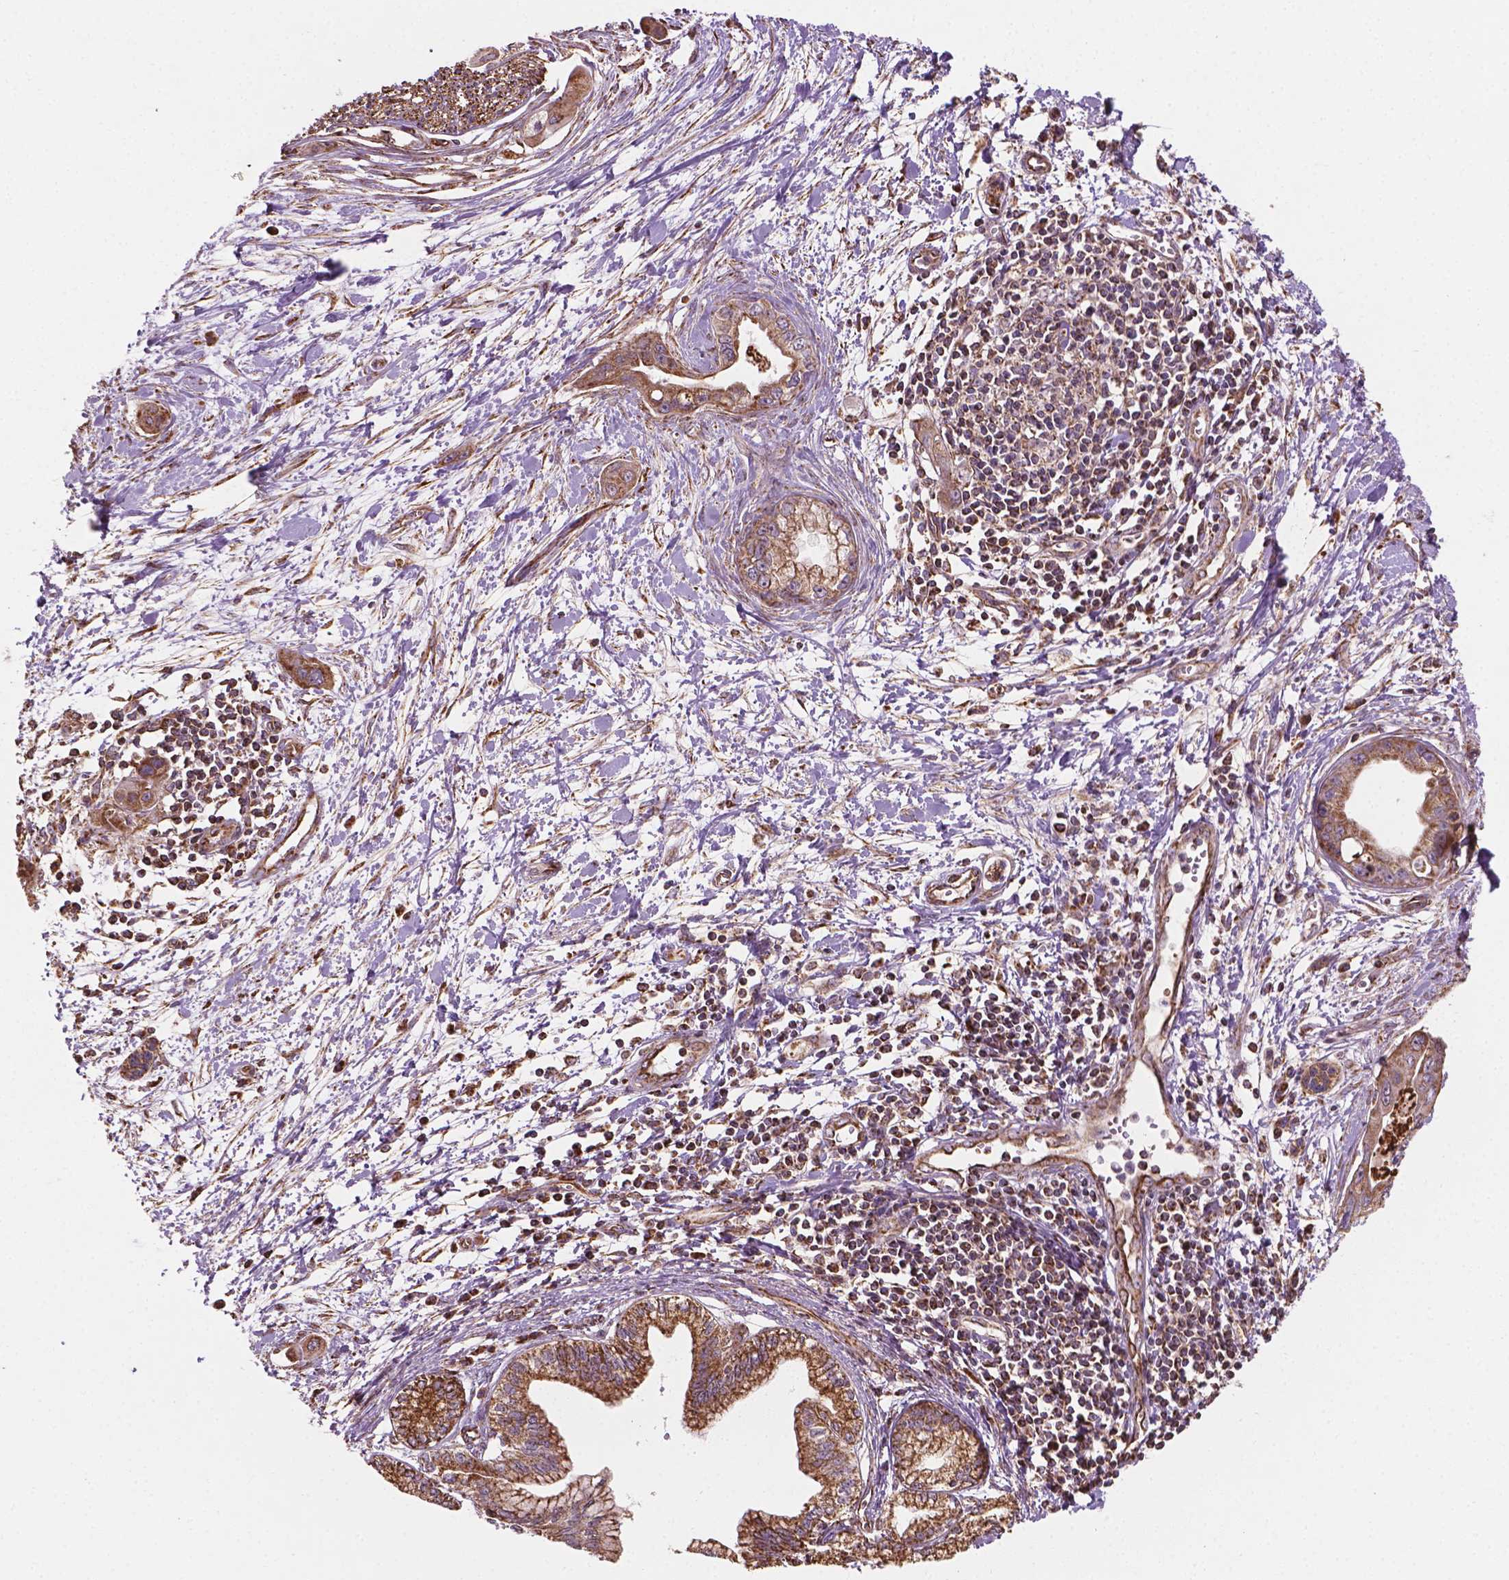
{"staining": {"intensity": "moderate", "quantity": ">75%", "location": "cytoplasmic/membranous"}, "tissue": "pancreatic cancer", "cell_type": "Tumor cells", "image_type": "cancer", "snomed": [{"axis": "morphology", "description": "Adenocarcinoma, NOS"}, {"axis": "topography", "description": "Pancreas"}], "caption": "DAB immunohistochemical staining of adenocarcinoma (pancreatic) demonstrates moderate cytoplasmic/membranous protein staining in about >75% of tumor cells.", "gene": "HS3ST3A1", "patient": {"sex": "male", "age": 60}}